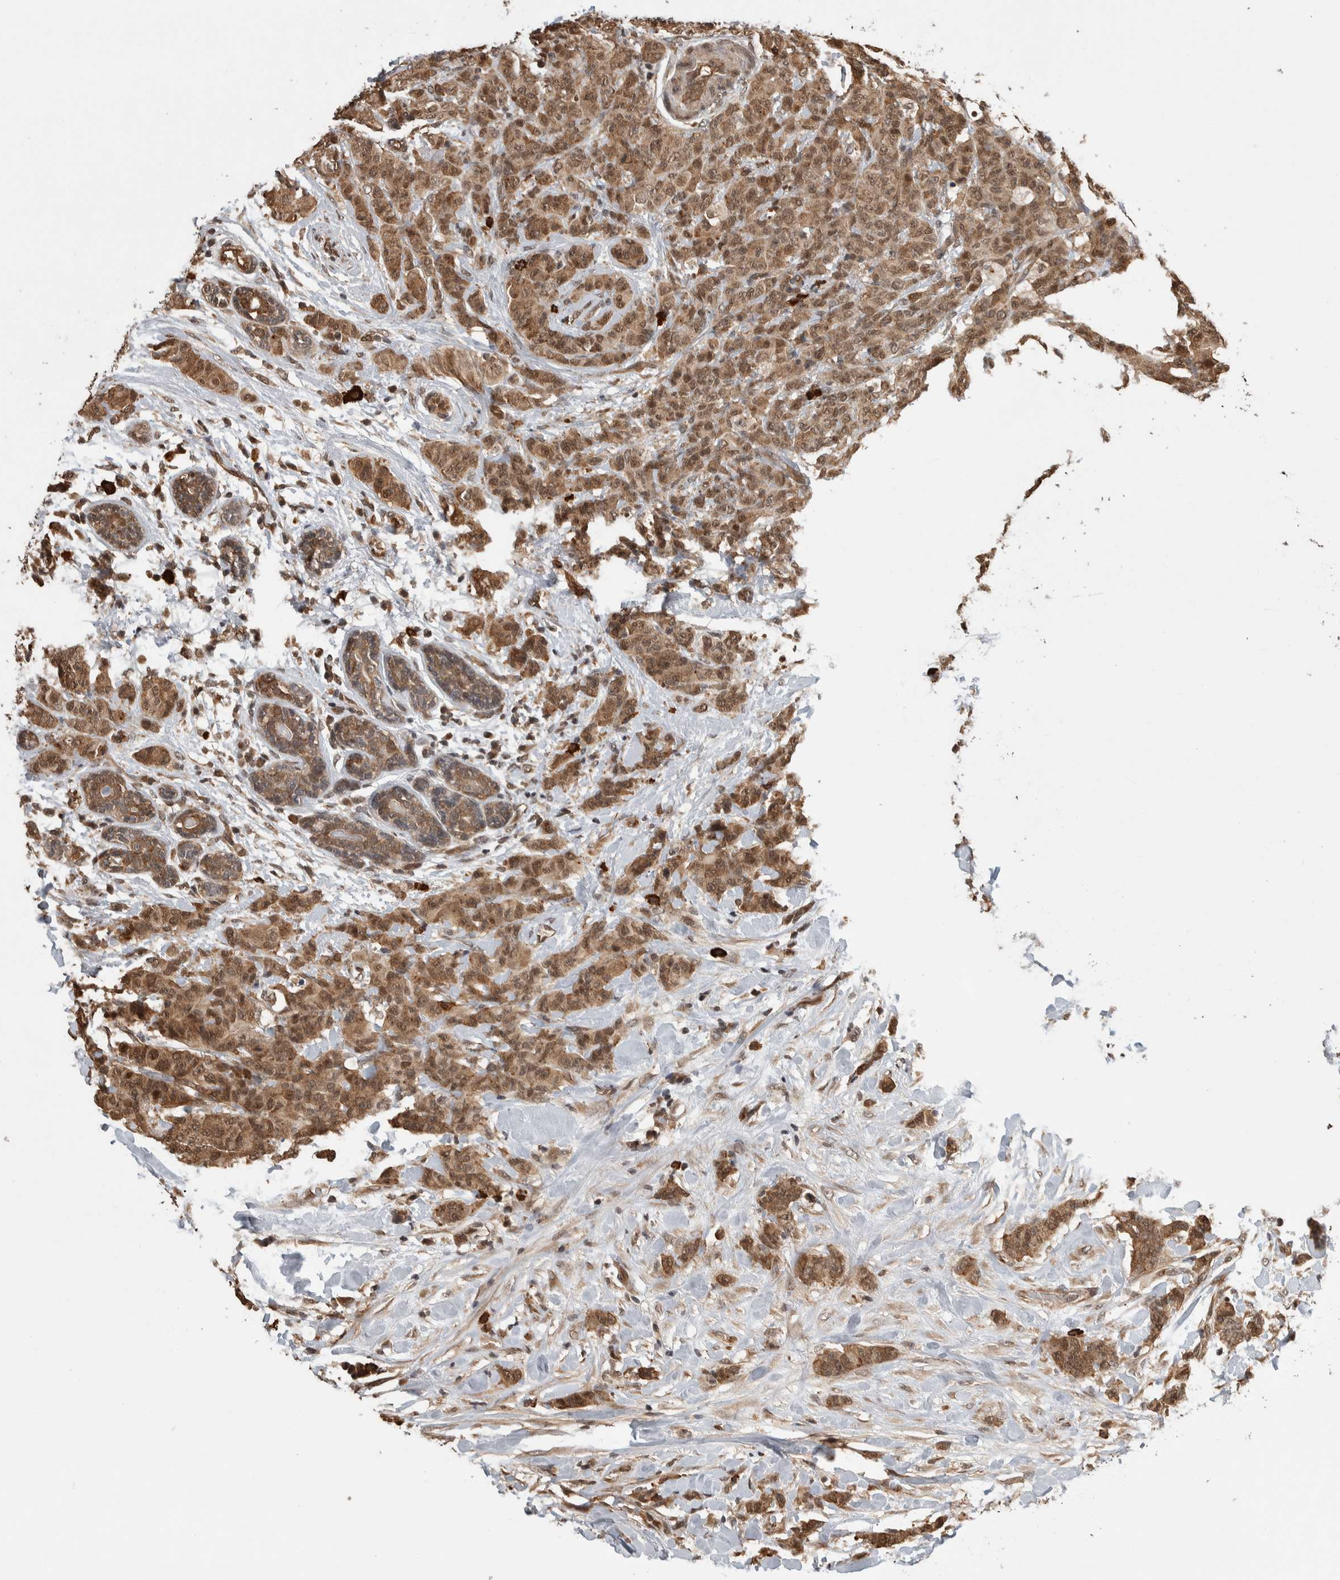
{"staining": {"intensity": "moderate", "quantity": ">75%", "location": "cytoplasmic/membranous,nuclear"}, "tissue": "breast cancer", "cell_type": "Tumor cells", "image_type": "cancer", "snomed": [{"axis": "morphology", "description": "Normal tissue, NOS"}, {"axis": "morphology", "description": "Duct carcinoma"}, {"axis": "topography", "description": "Breast"}], "caption": "High-power microscopy captured an immunohistochemistry (IHC) photomicrograph of breast cancer (invasive ductal carcinoma), revealing moderate cytoplasmic/membranous and nuclear positivity in approximately >75% of tumor cells.", "gene": "ZNF592", "patient": {"sex": "female", "age": 40}}